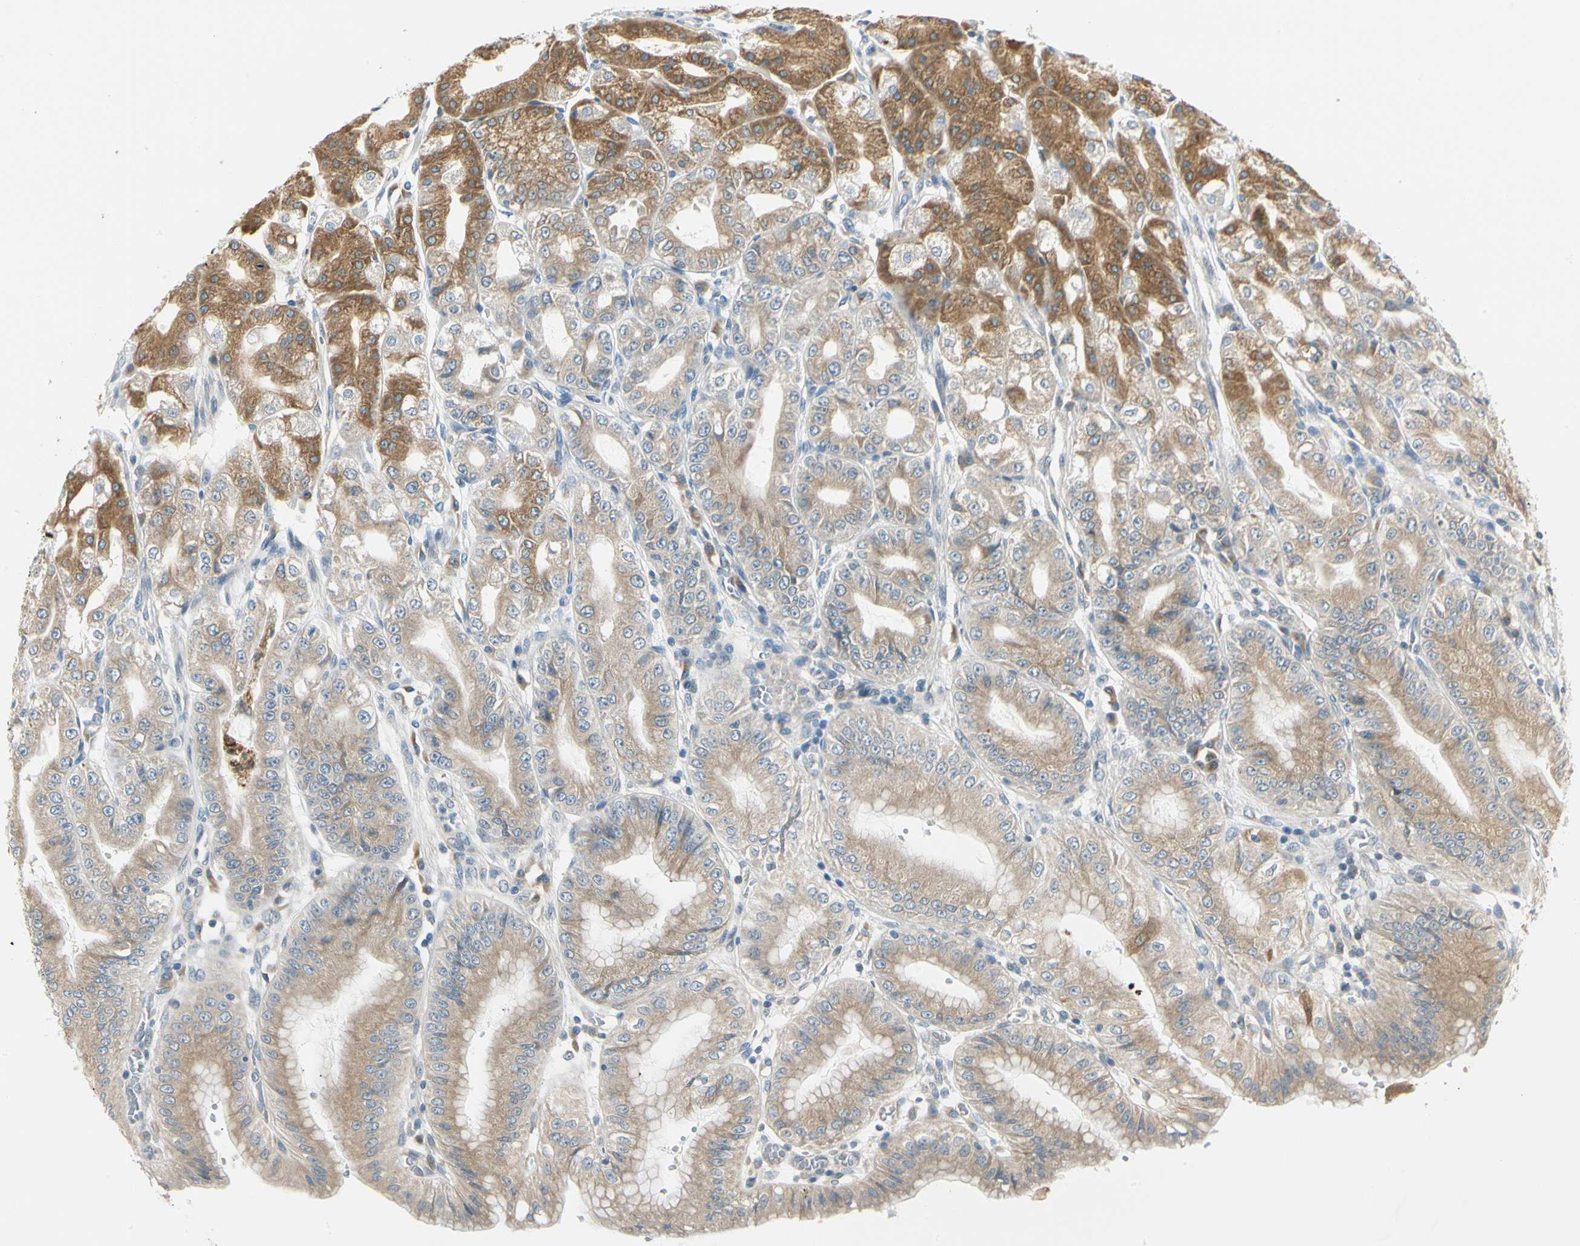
{"staining": {"intensity": "moderate", "quantity": ">75%", "location": "cytoplasmic/membranous"}, "tissue": "stomach", "cell_type": "Glandular cells", "image_type": "normal", "snomed": [{"axis": "morphology", "description": "Normal tissue, NOS"}, {"axis": "topography", "description": "Stomach, lower"}], "caption": "Moderate cytoplasmic/membranous positivity for a protein is present in about >75% of glandular cells of normal stomach using immunohistochemistry.", "gene": "BNIP1", "patient": {"sex": "male", "age": 71}}